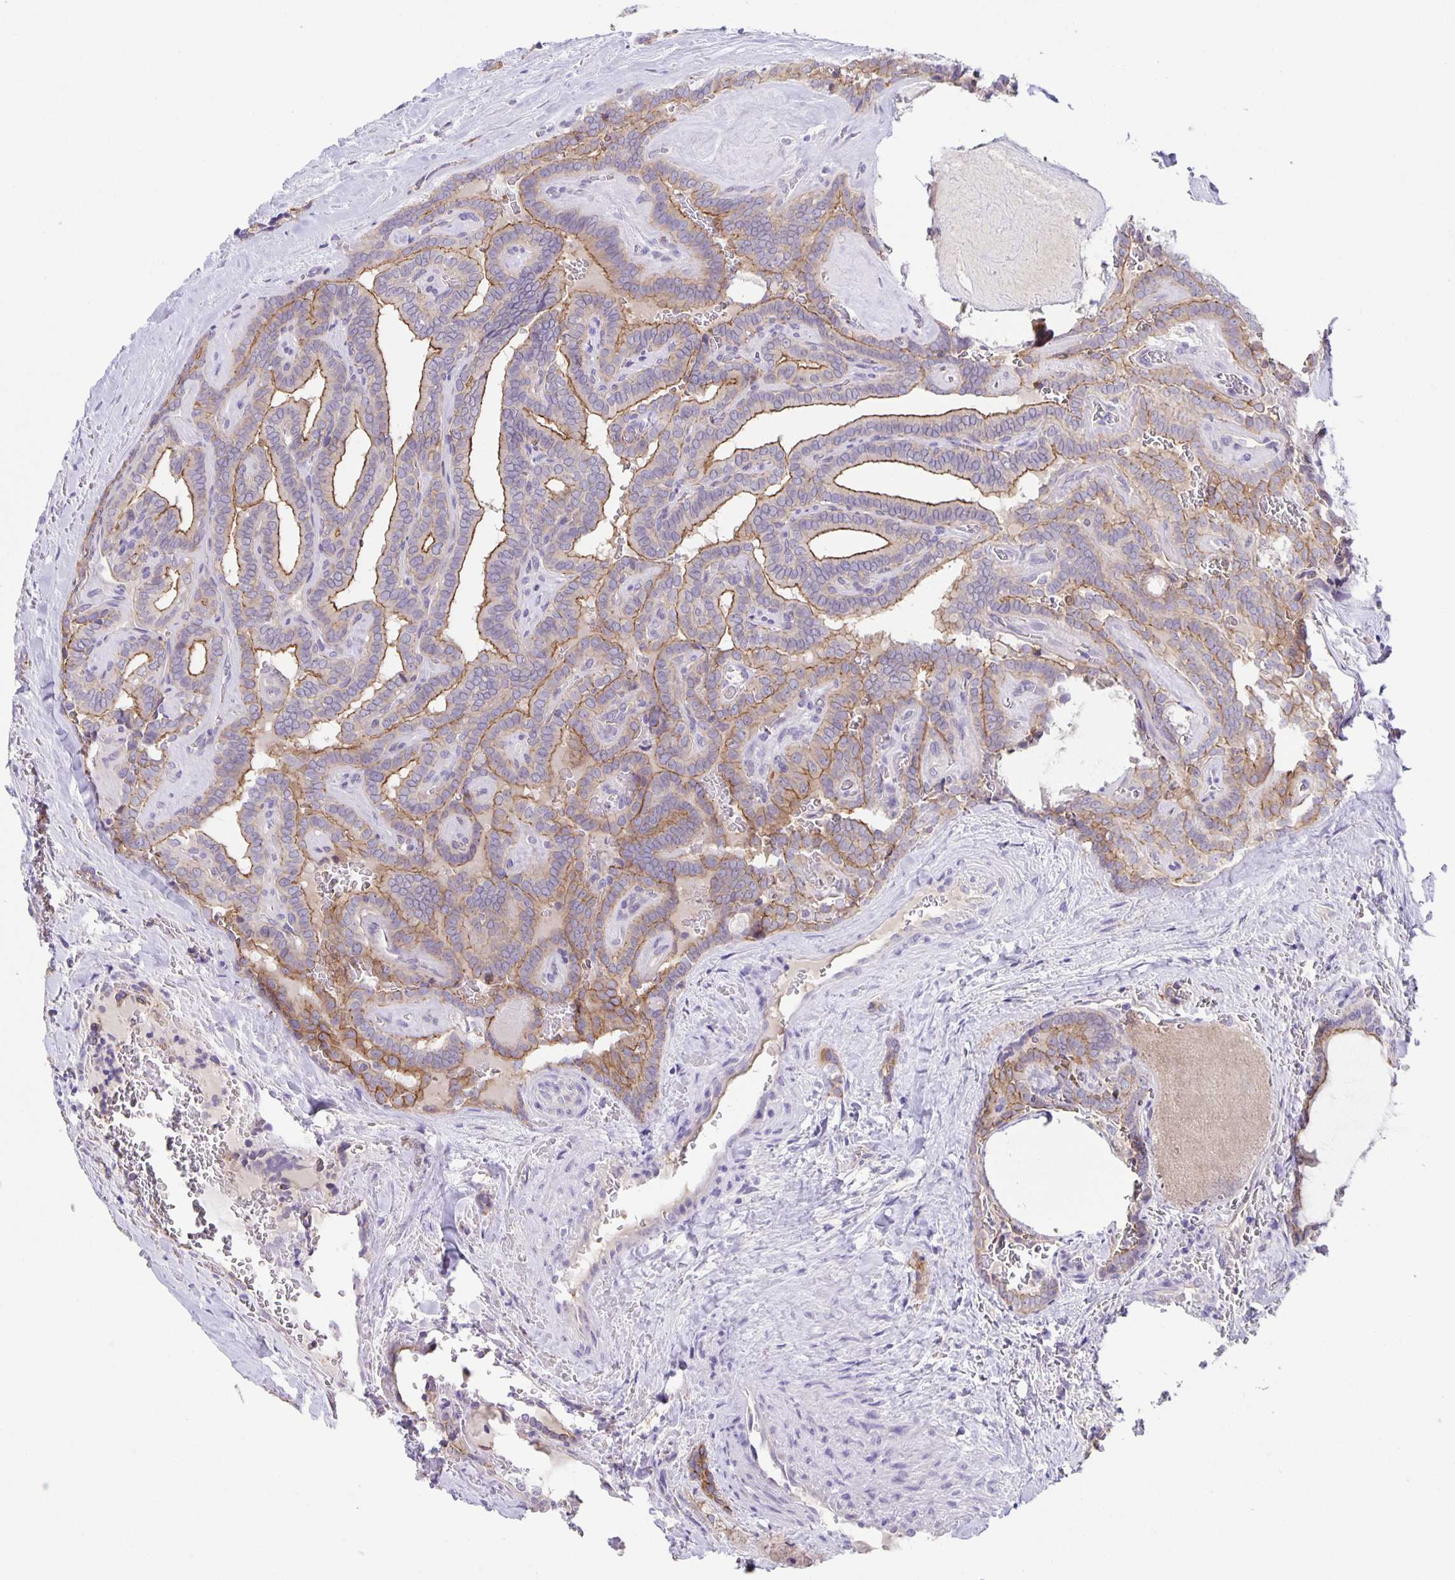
{"staining": {"intensity": "moderate", "quantity": ">75%", "location": "cytoplasmic/membranous"}, "tissue": "thyroid cancer", "cell_type": "Tumor cells", "image_type": "cancer", "snomed": [{"axis": "morphology", "description": "Papillary adenocarcinoma, NOS"}, {"axis": "topography", "description": "Thyroid gland"}], "caption": "Thyroid papillary adenocarcinoma stained for a protein (brown) exhibits moderate cytoplasmic/membranous positive expression in approximately >75% of tumor cells.", "gene": "PTPN3", "patient": {"sex": "female", "age": 21}}